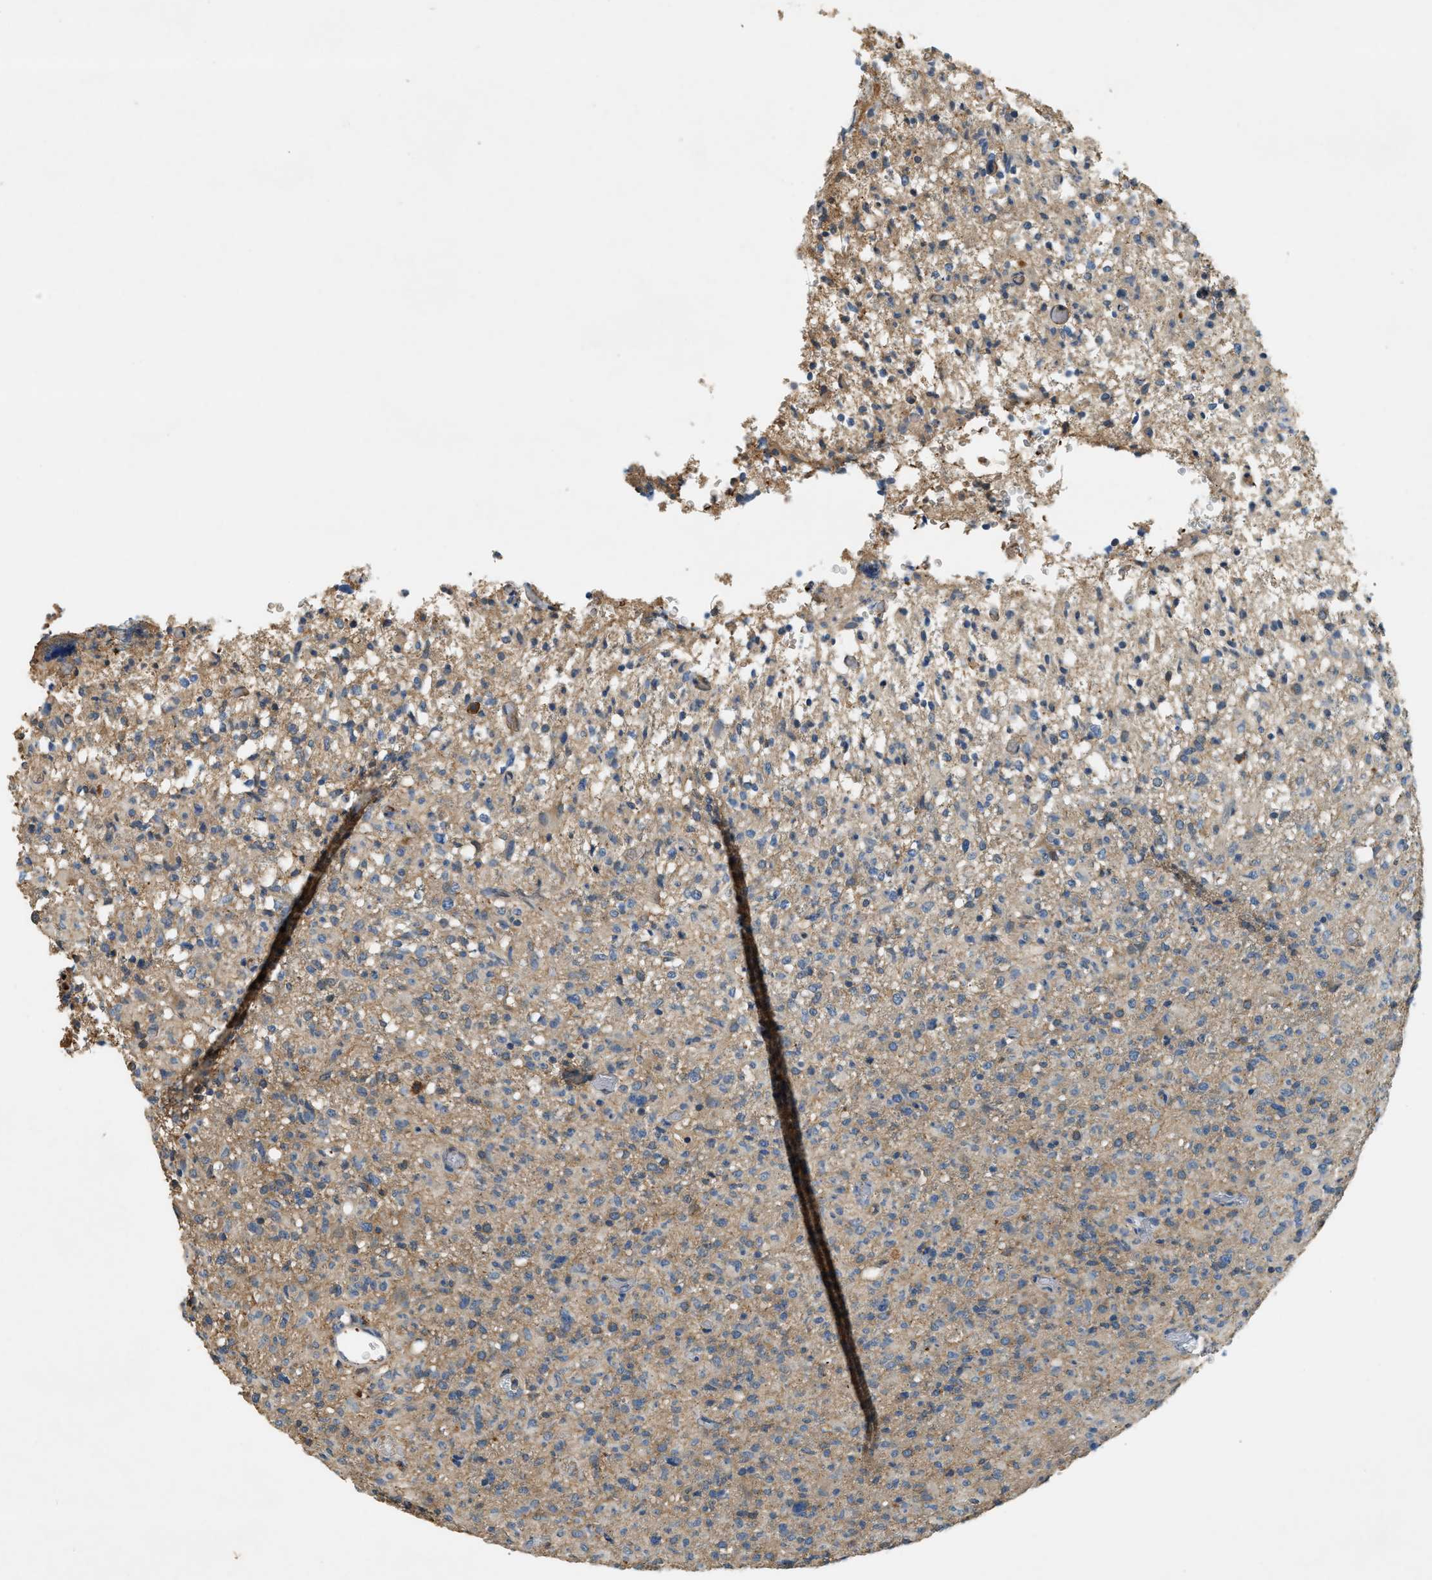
{"staining": {"intensity": "weak", "quantity": ">75%", "location": "cytoplasmic/membranous"}, "tissue": "glioma", "cell_type": "Tumor cells", "image_type": "cancer", "snomed": [{"axis": "morphology", "description": "Glioma, malignant, High grade"}, {"axis": "topography", "description": "Brain"}], "caption": "Tumor cells reveal low levels of weak cytoplasmic/membranous staining in approximately >75% of cells in glioma.", "gene": "CFLAR", "patient": {"sex": "female", "age": 57}}